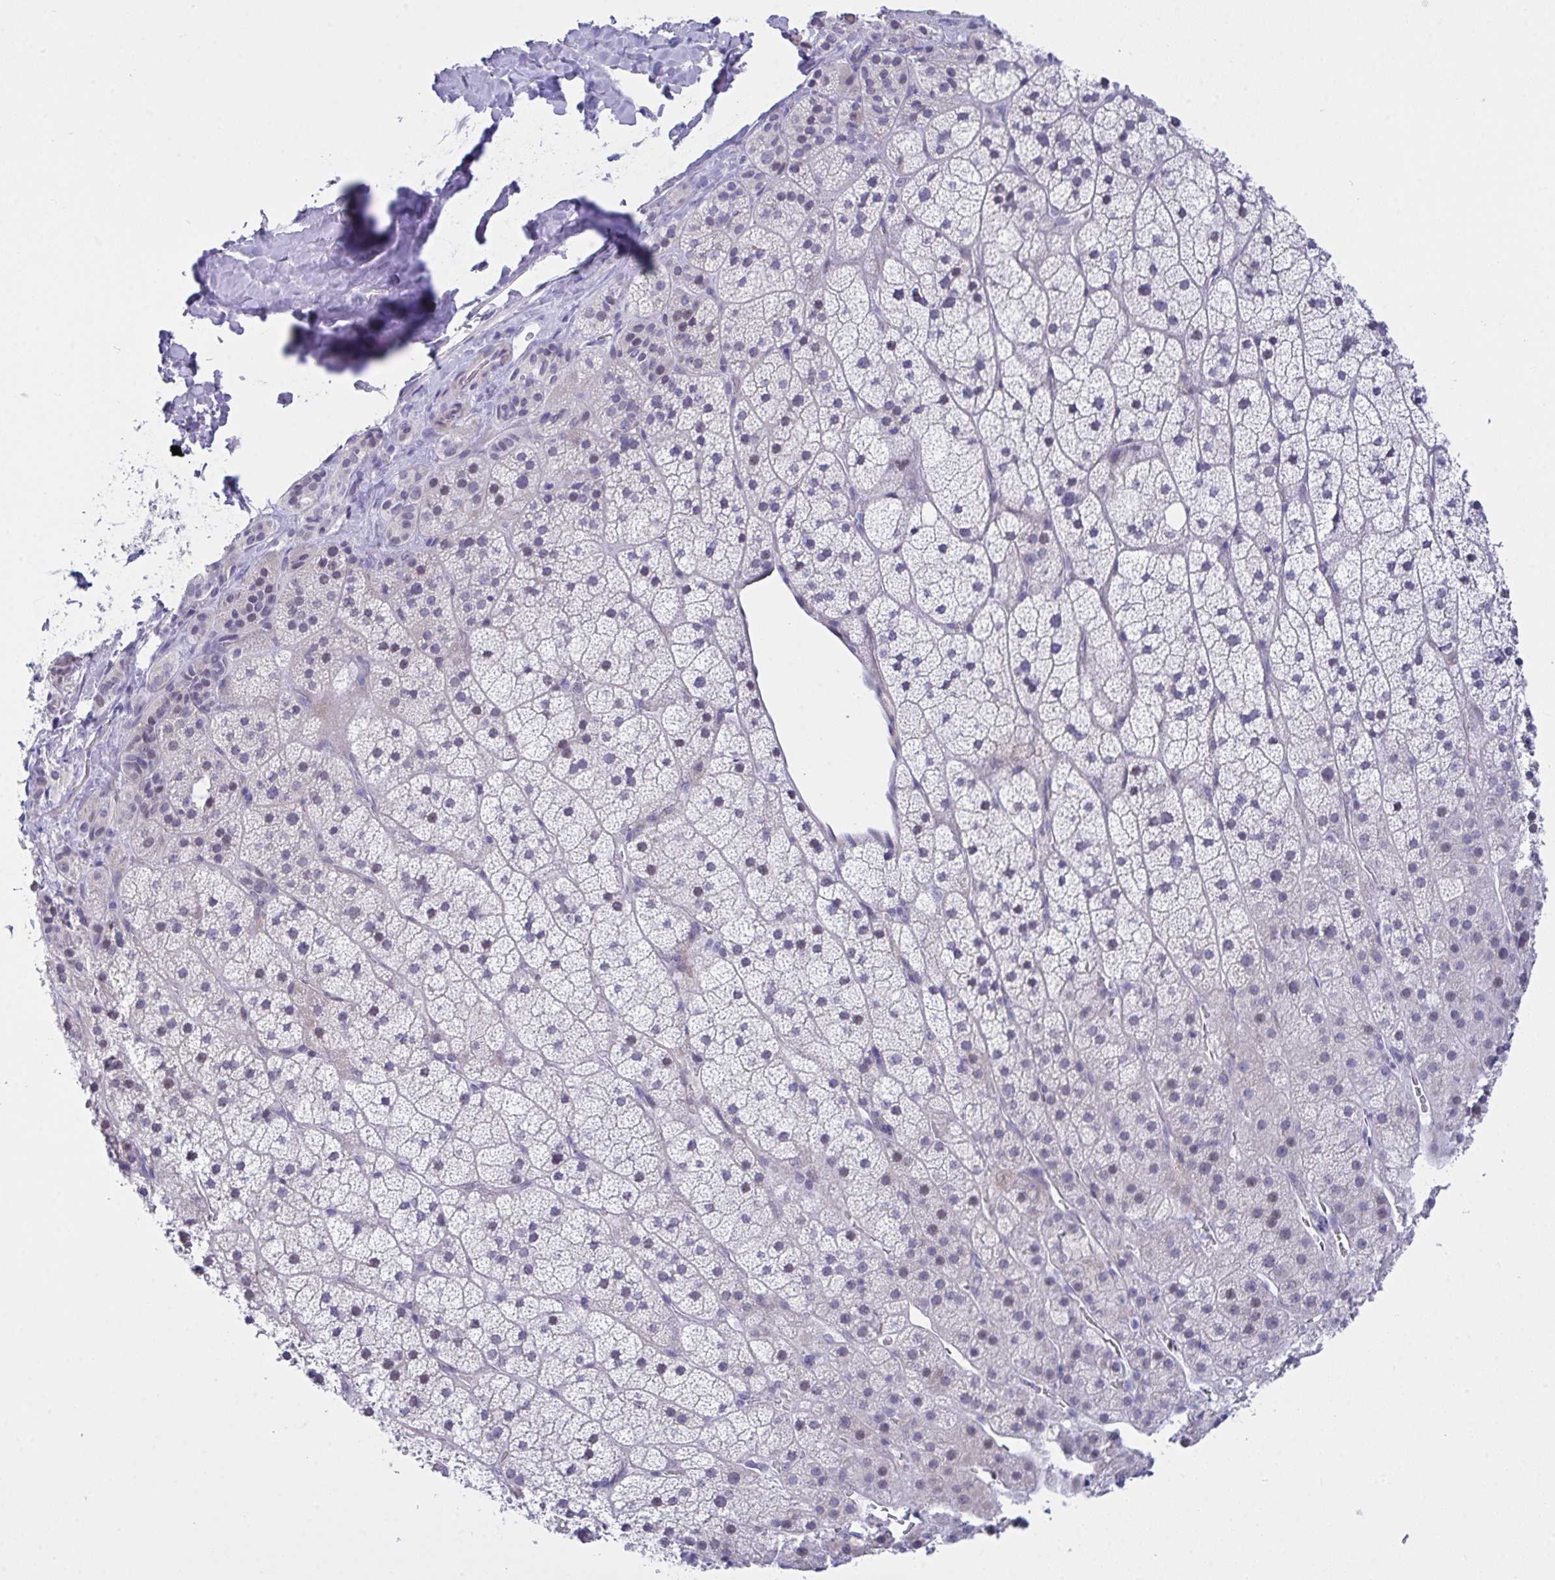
{"staining": {"intensity": "negative", "quantity": "none", "location": "none"}, "tissue": "adrenal gland", "cell_type": "Glandular cells", "image_type": "normal", "snomed": [{"axis": "morphology", "description": "Normal tissue, NOS"}, {"axis": "topography", "description": "Adrenal gland"}], "caption": "A high-resolution histopathology image shows immunohistochemistry (IHC) staining of benign adrenal gland, which exhibits no significant positivity in glandular cells.", "gene": "FBXL22", "patient": {"sex": "male", "age": 57}}